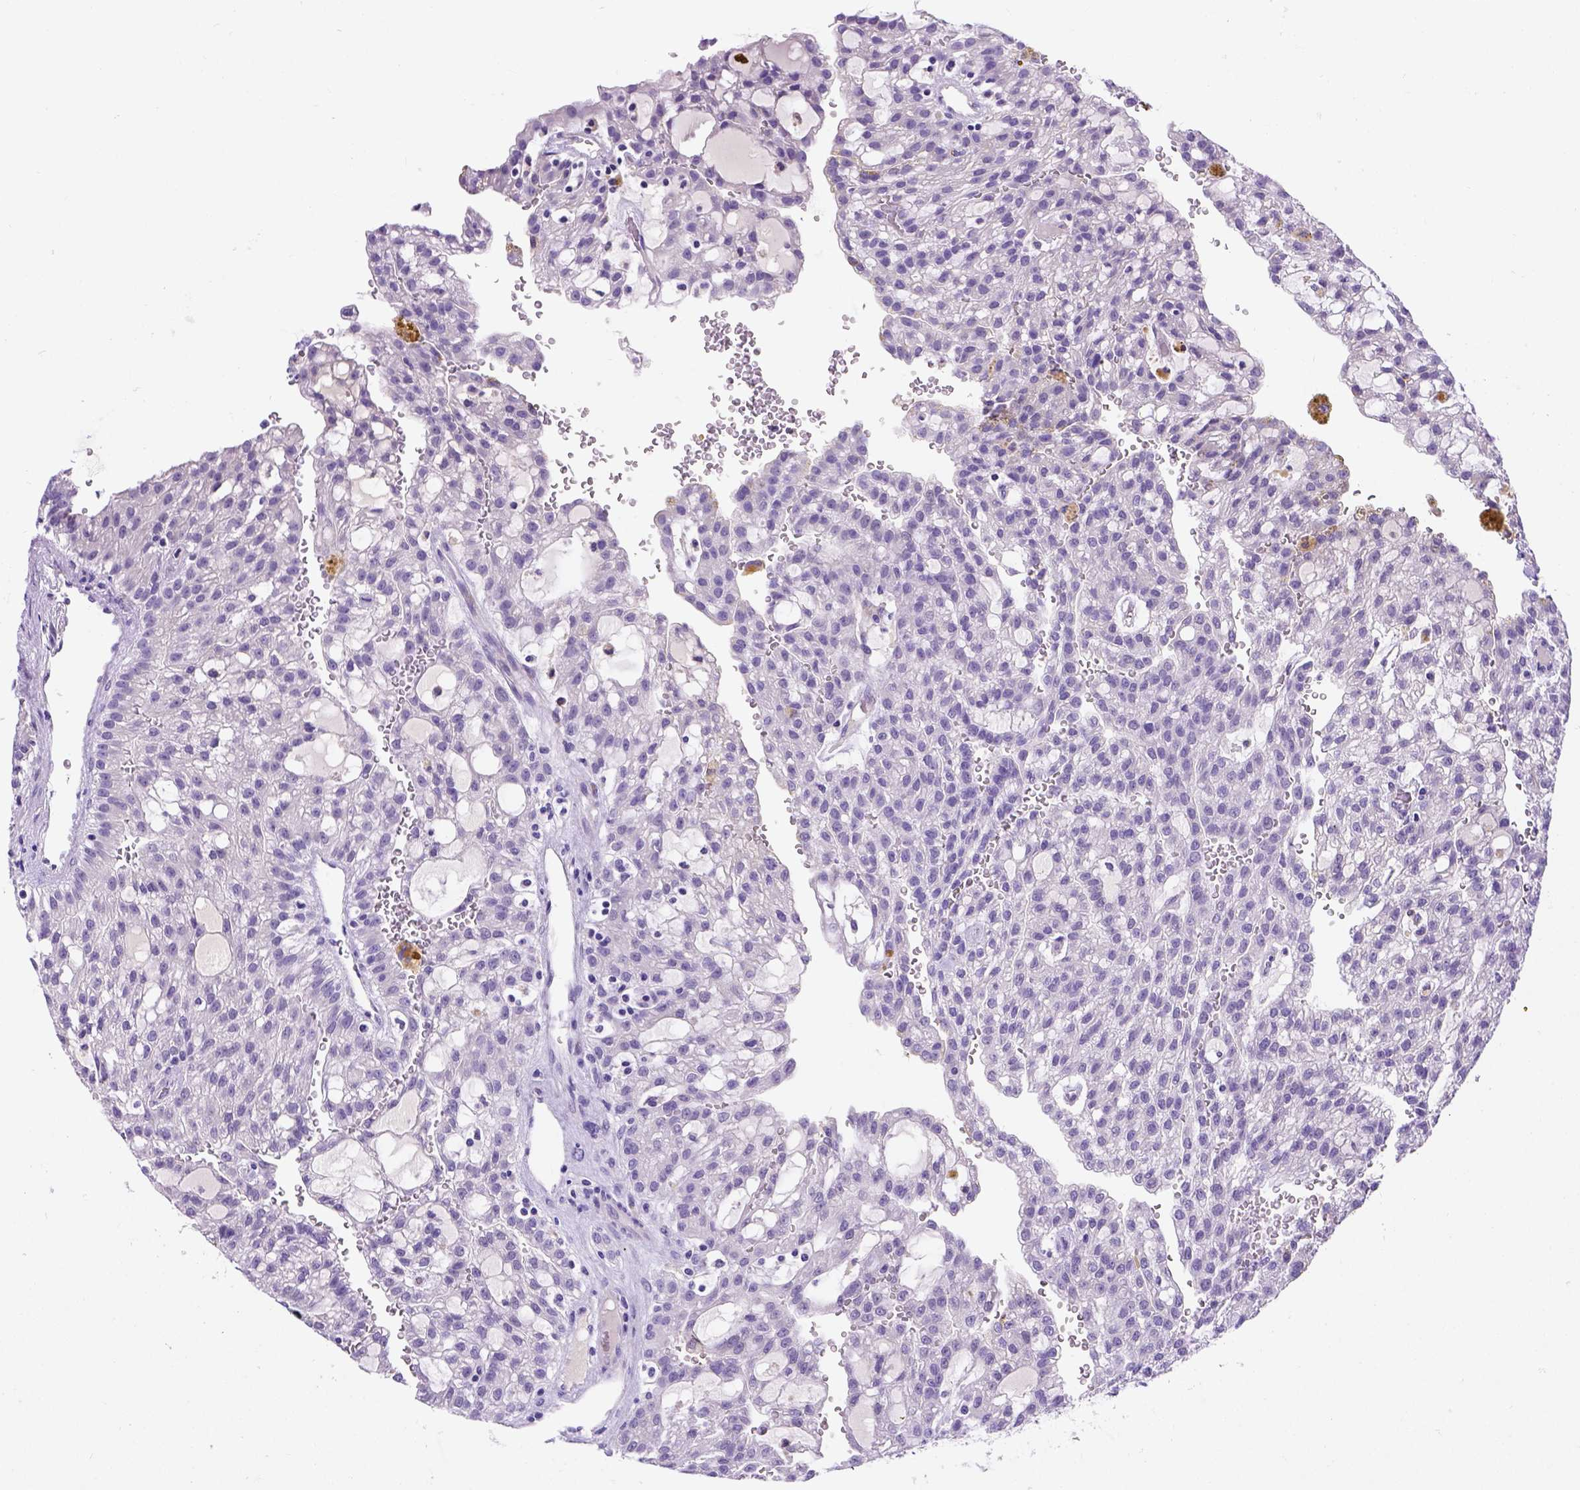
{"staining": {"intensity": "negative", "quantity": "none", "location": "none"}, "tissue": "renal cancer", "cell_type": "Tumor cells", "image_type": "cancer", "snomed": [{"axis": "morphology", "description": "Adenocarcinoma, NOS"}, {"axis": "topography", "description": "Kidney"}], "caption": "Adenocarcinoma (renal) stained for a protein using immunohistochemistry shows no staining tumor cells.", "gene": "FAM81B", "patient": {"sex": "male", "age": 63}}